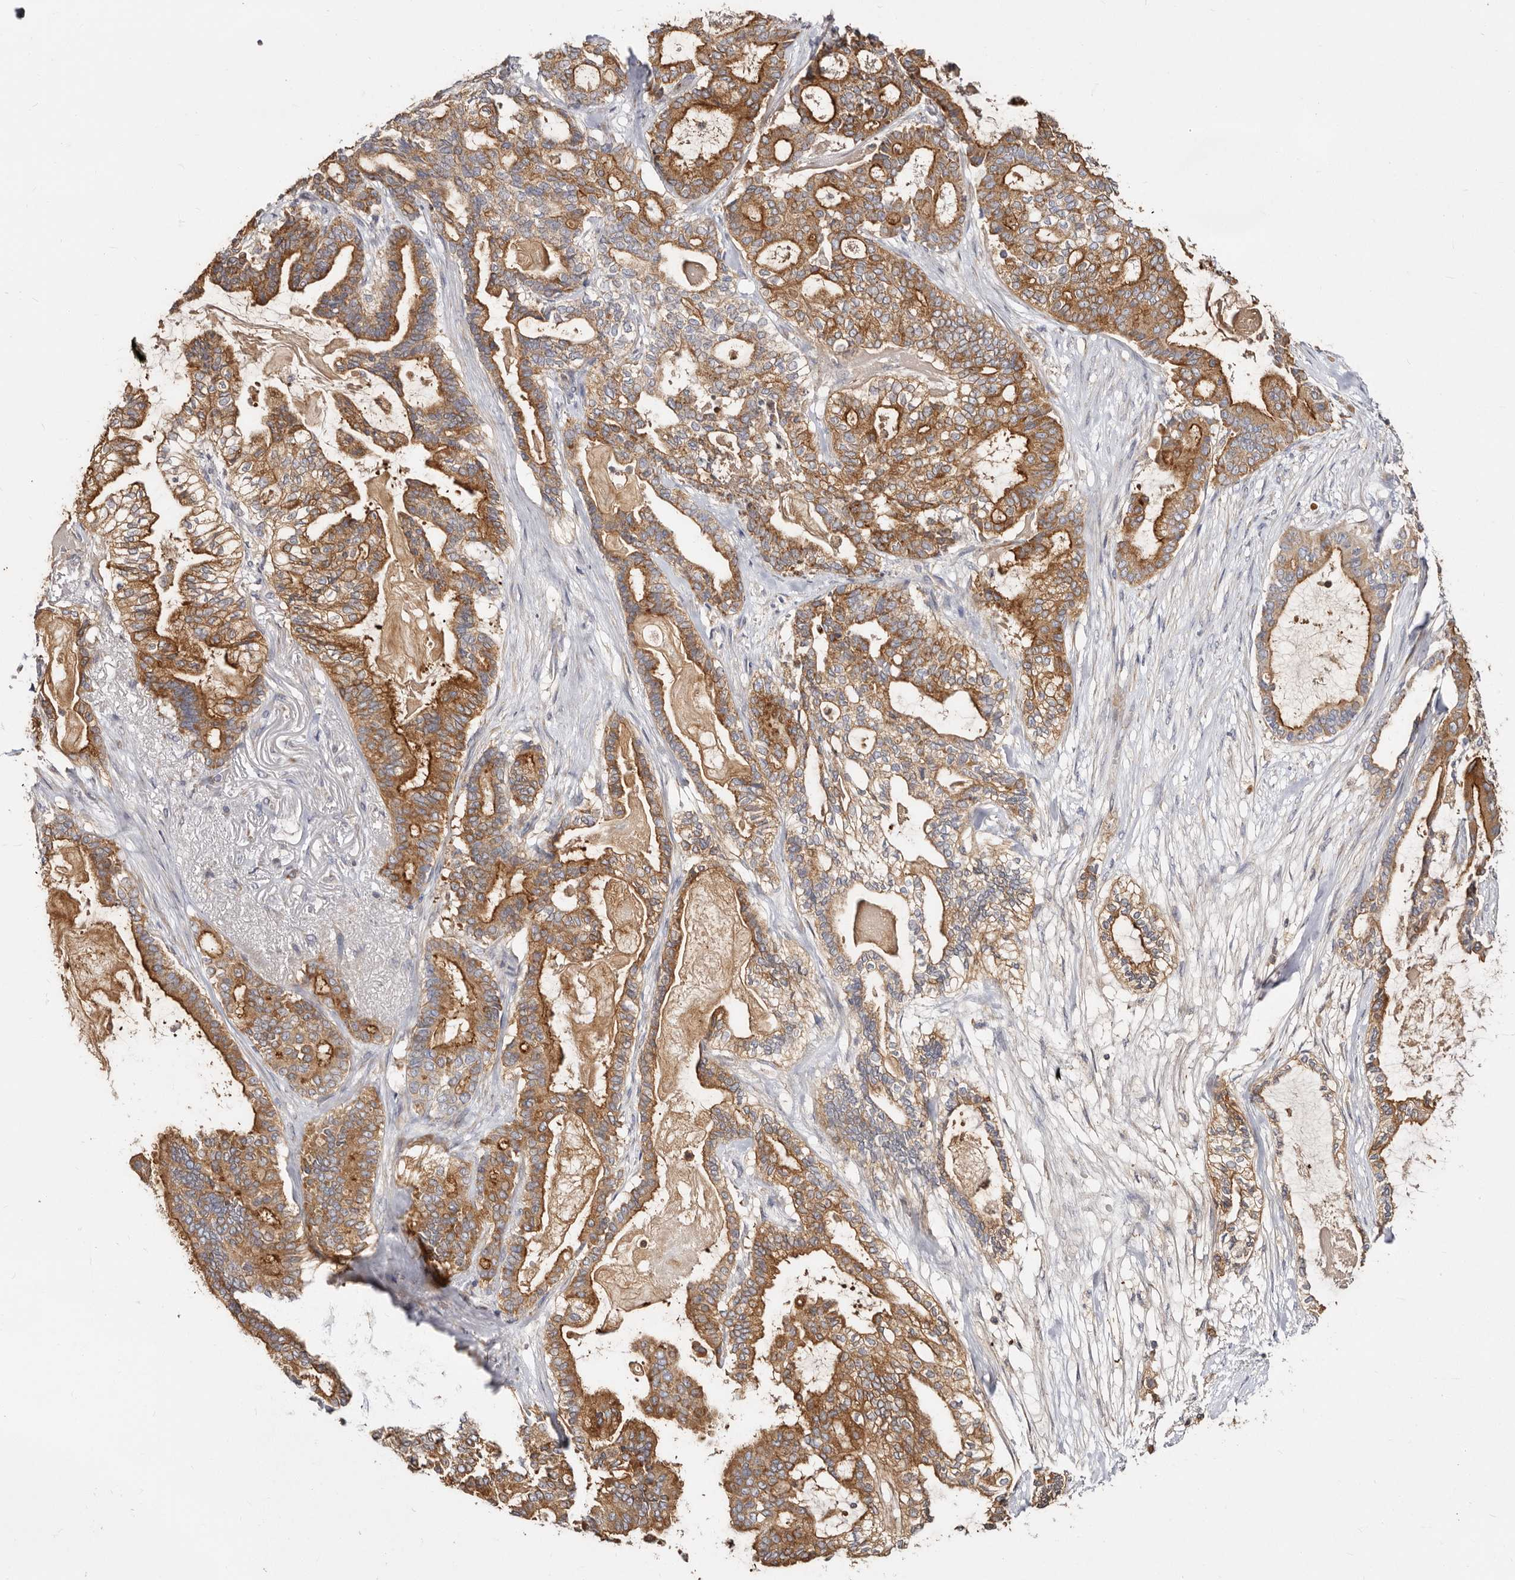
{"staining": {"intensity": "moderate", "quantity": ">75%", "location": "cytoplasmic/membranous"}, "tissue": "pancreatic cancer", "cell_type": "Tumor cells", "image_type": "cancer", "snomed": [{"axis": "morphology", "description": "Adenocarcinoma, NOS"}, {"axis": "topography", "description": "Pancreas"}], "caption": "There is medium levels of moderate cytoplasmic/membranous expression in tumor cells of pancreatic cancer (adenocarcinoma), as demonstrated by immunohistochemical staining (brown color).", "gene": "BAIAP2L1", "patient": {"sex": "male", "age": 63}}